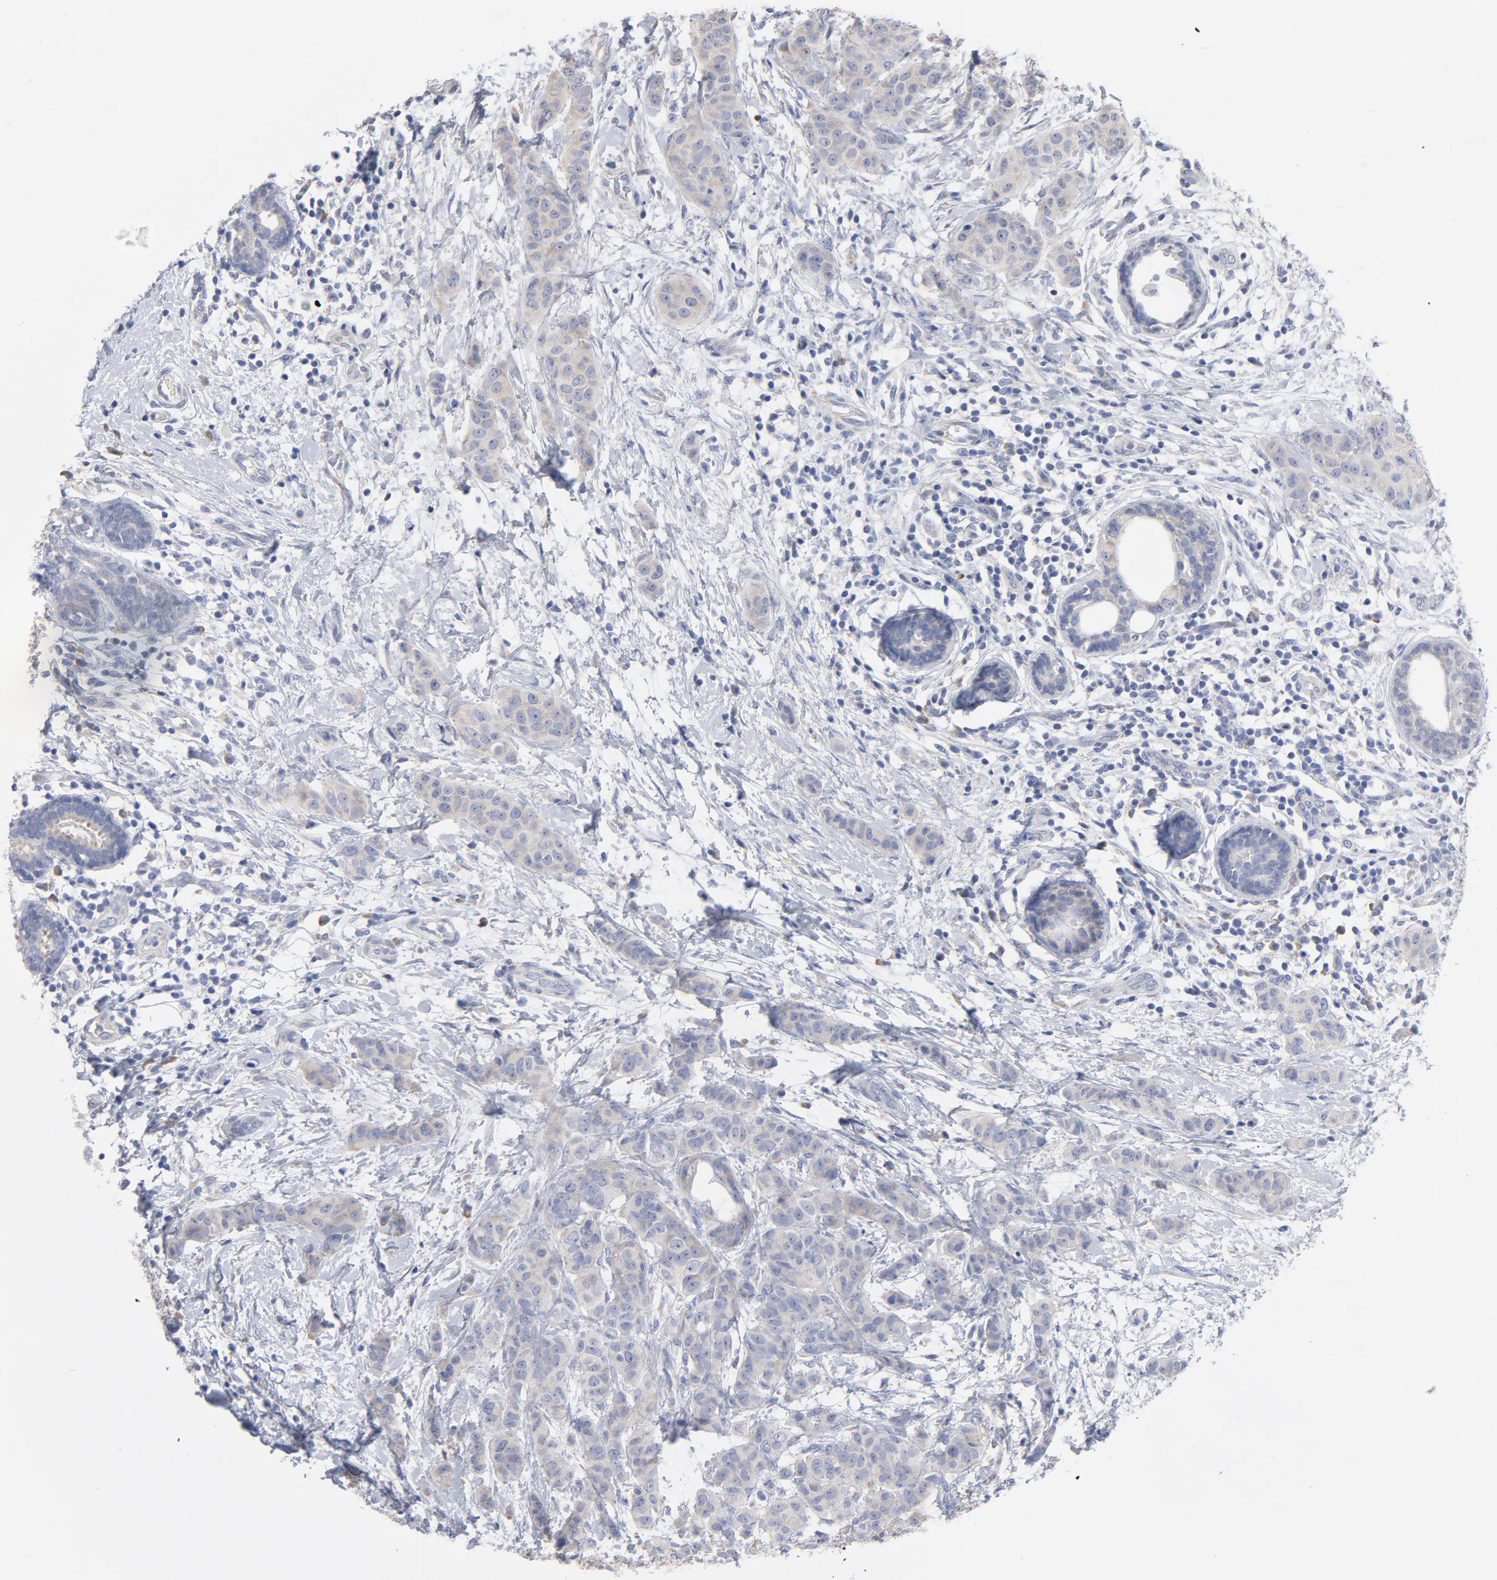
{"staining": {"intensity": "weak", "quantity": ">75%", "location": "cytoplasmic/membranous"}, "tissue": "breast cancer", "cell_type": "Tumor cells", "image_type": "cancer", "snomed": [{"axis": "morphology", "description": "Duct carcinoma"}, {"axis": "topography", "description": "Breast"}], "caption": "Protein staining reveals weak cytoplasmic/membranous positivity in about >75% of tumor cells in breast cancer.", "gene": "CPE", "patient": {"sex": "female", "age": 40}}